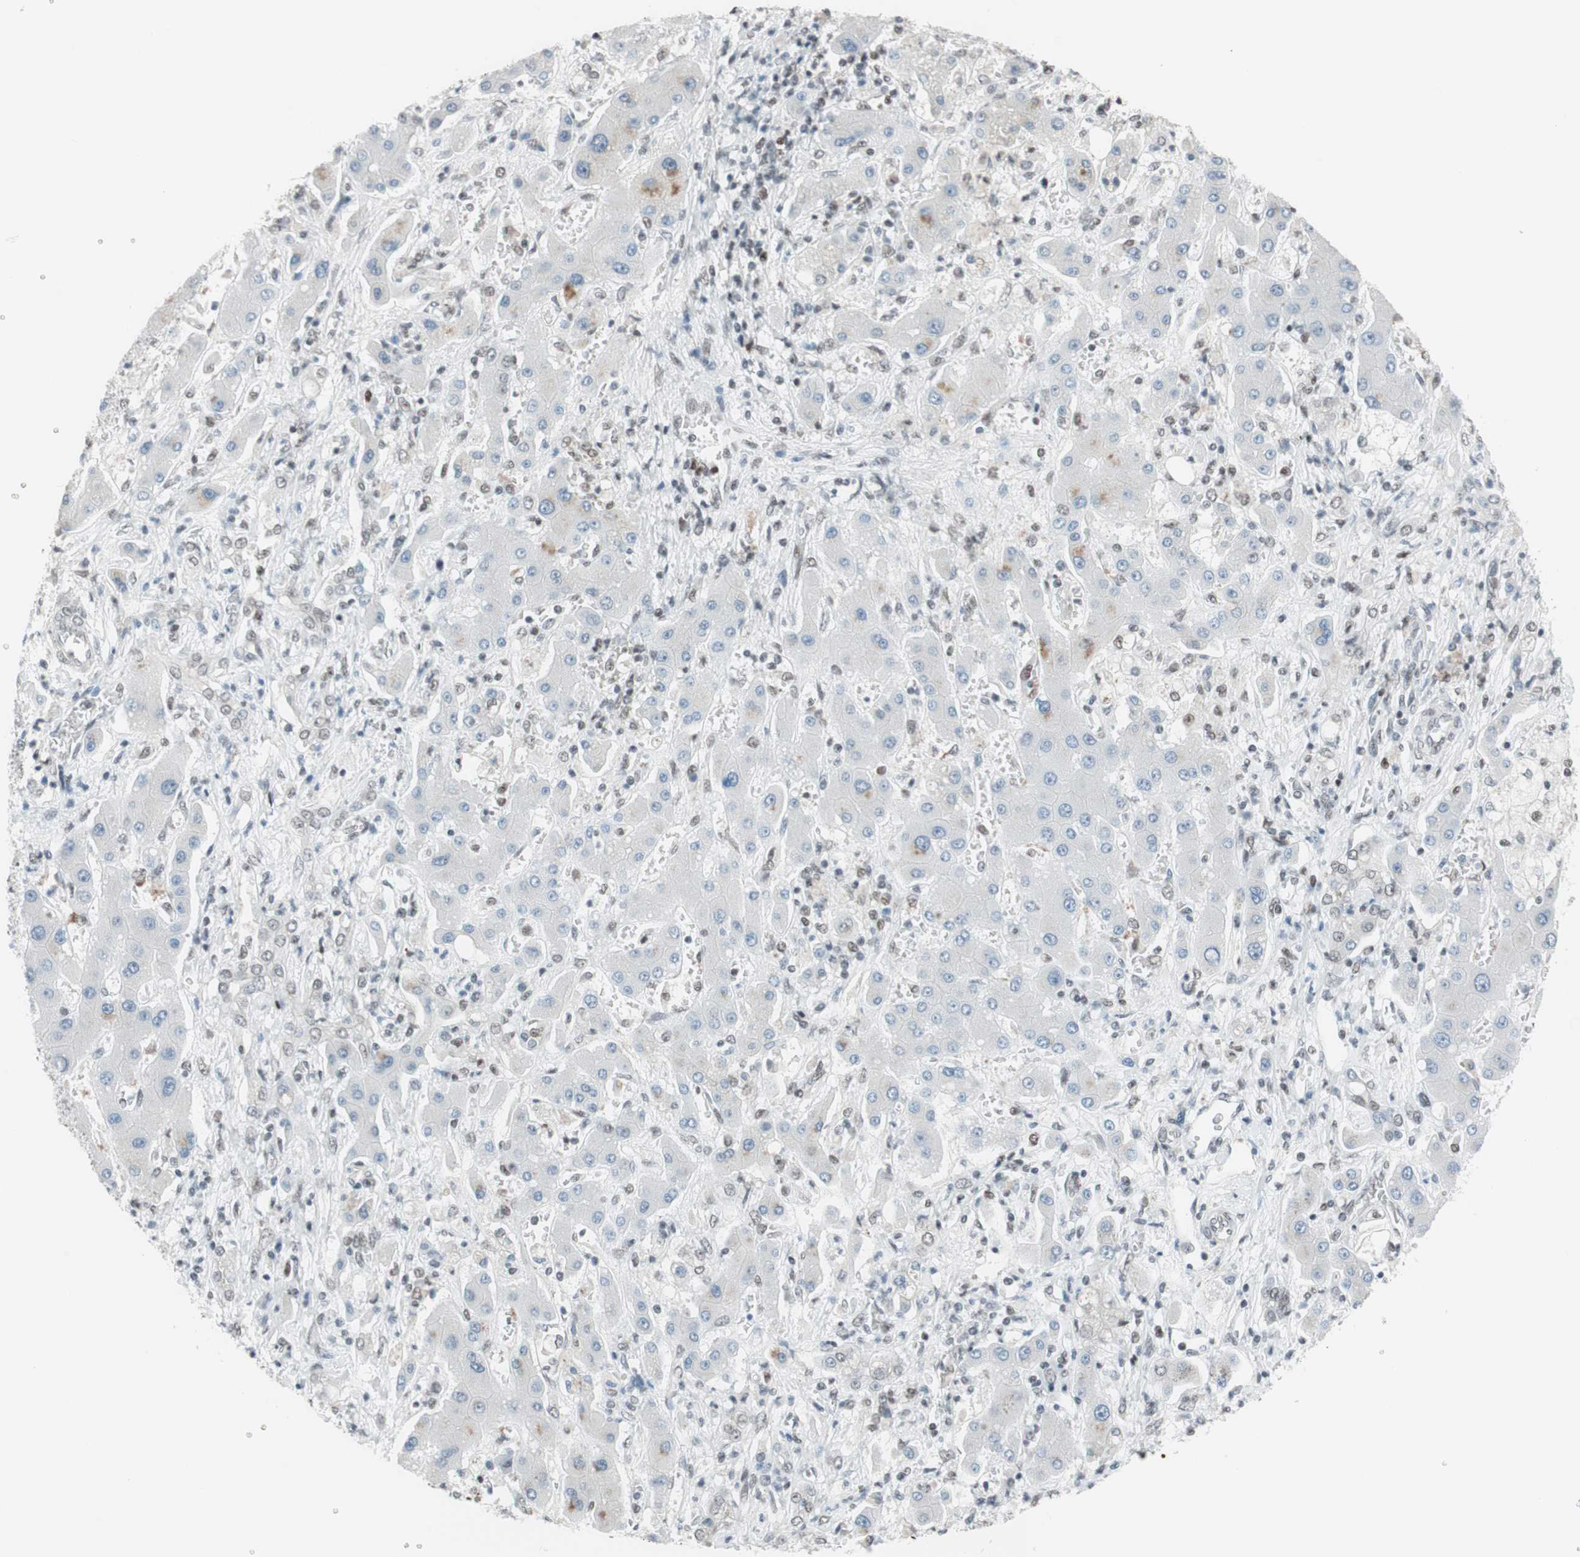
{"staining": {"intensity": "negative", "quantity": "none", "location": "none"}, "tissue": "liver cancer", "cell_type": "Tumor cells", "image_type": "cancer", "snomed": [{"axis": "morphology", "description": "Cholangiocarcinoma"}, {"axis": "topography", "description": "Liver"}], "caption": "Immunohistochemical staining of liver cholangiocarcinoma exhibits no significant staining in tumor cells.", "gene": "ARID1A", "patient": {"sex": "male", "age": 50}}